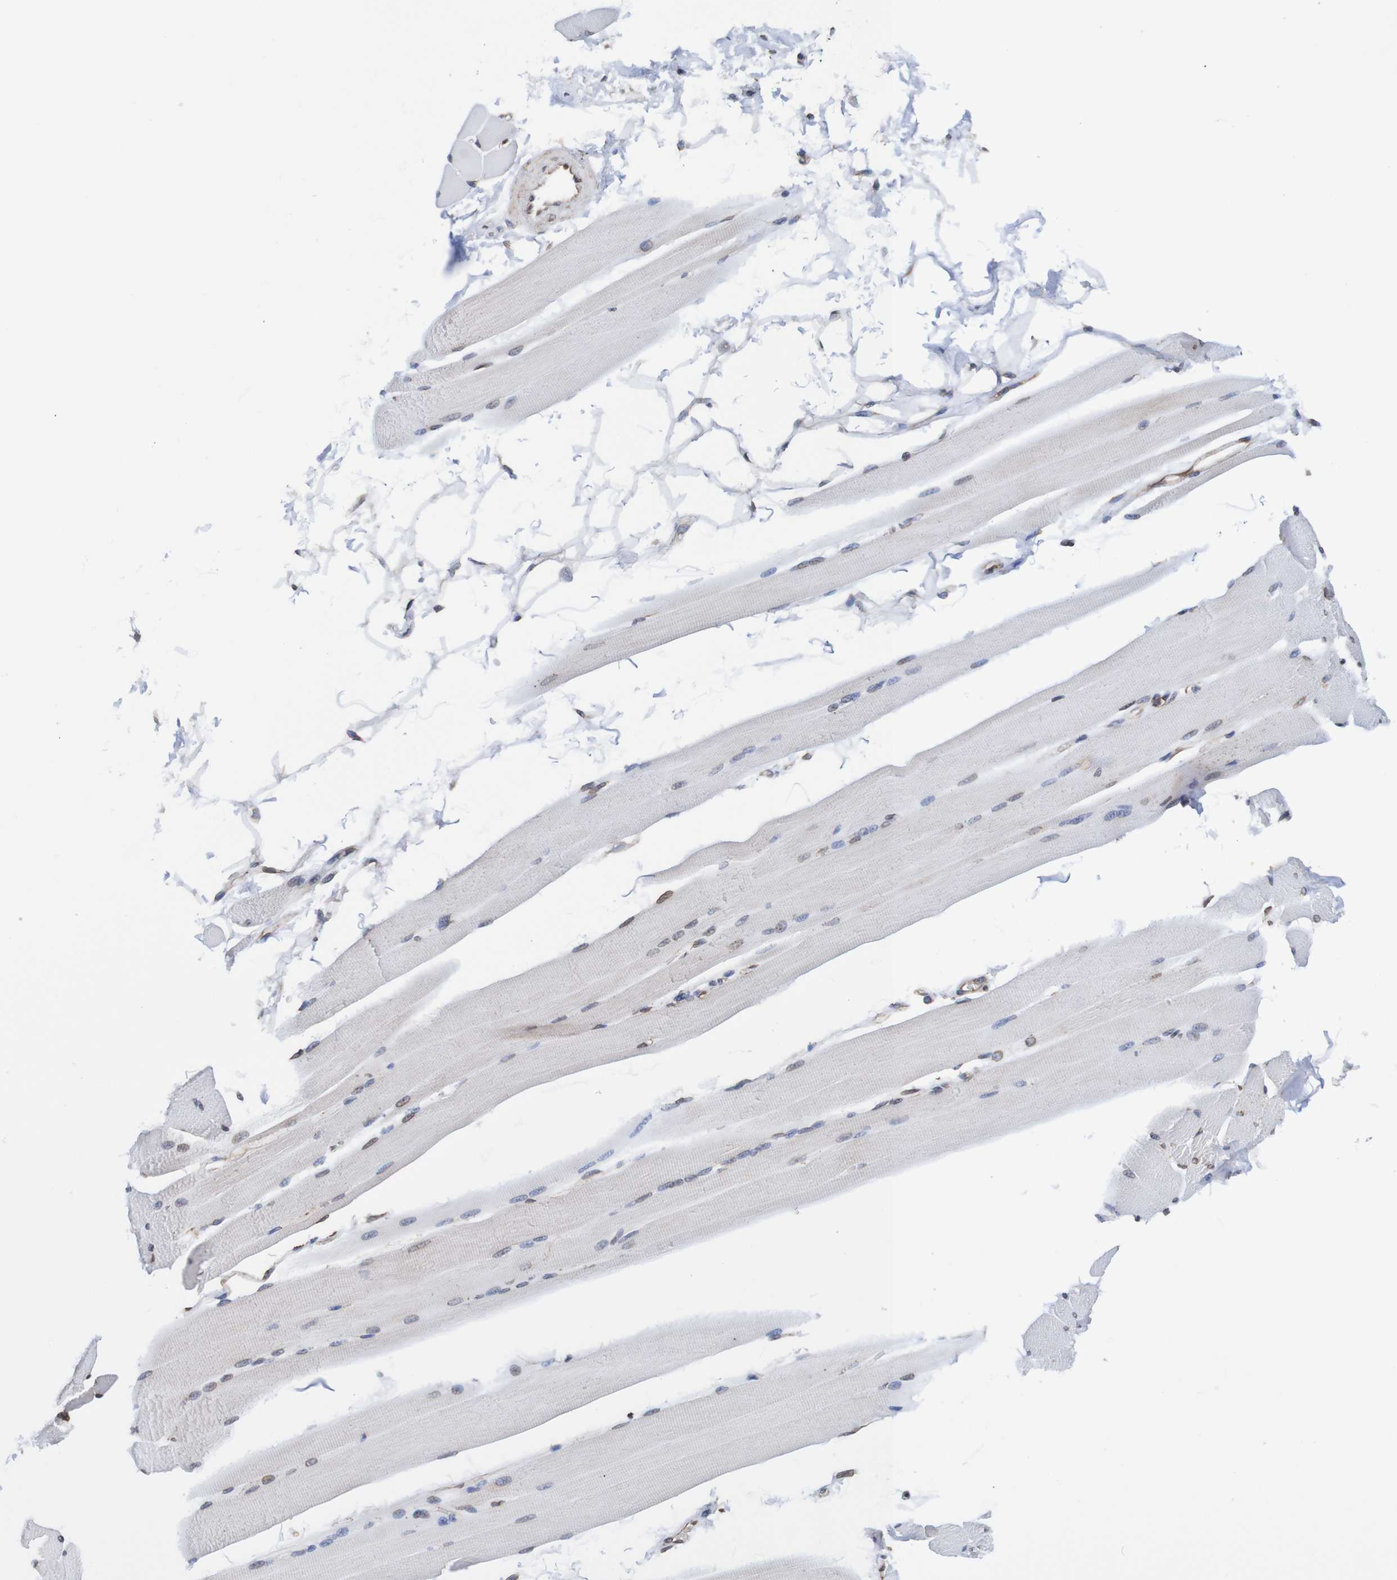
{"staining": {"intensity": "moderate", "quantity": "25%-75%", "location": "cytoplasmic/membranous,nuclear"}, "tissue": "skeletal muscle", "cell_type": "Myocytes", "image_type": "normal", "snomed": [{"axis": "morphology", "description": "Normal tissue, NOS"}, {"axis": "topography", "description": "Skeletal muscle"}, {"axis": "topography", "description": "Peripheral nerve tissue"}], "caption": "Protein positivity by IHC exhibits moderate cytoplasmic/membranous,nuclear positivity in approximately 25%-75% of myocytes in unremarkable skeletal muscle.", "gene": "TMEM109", "patient": {"sex": "female", "age": 84}}